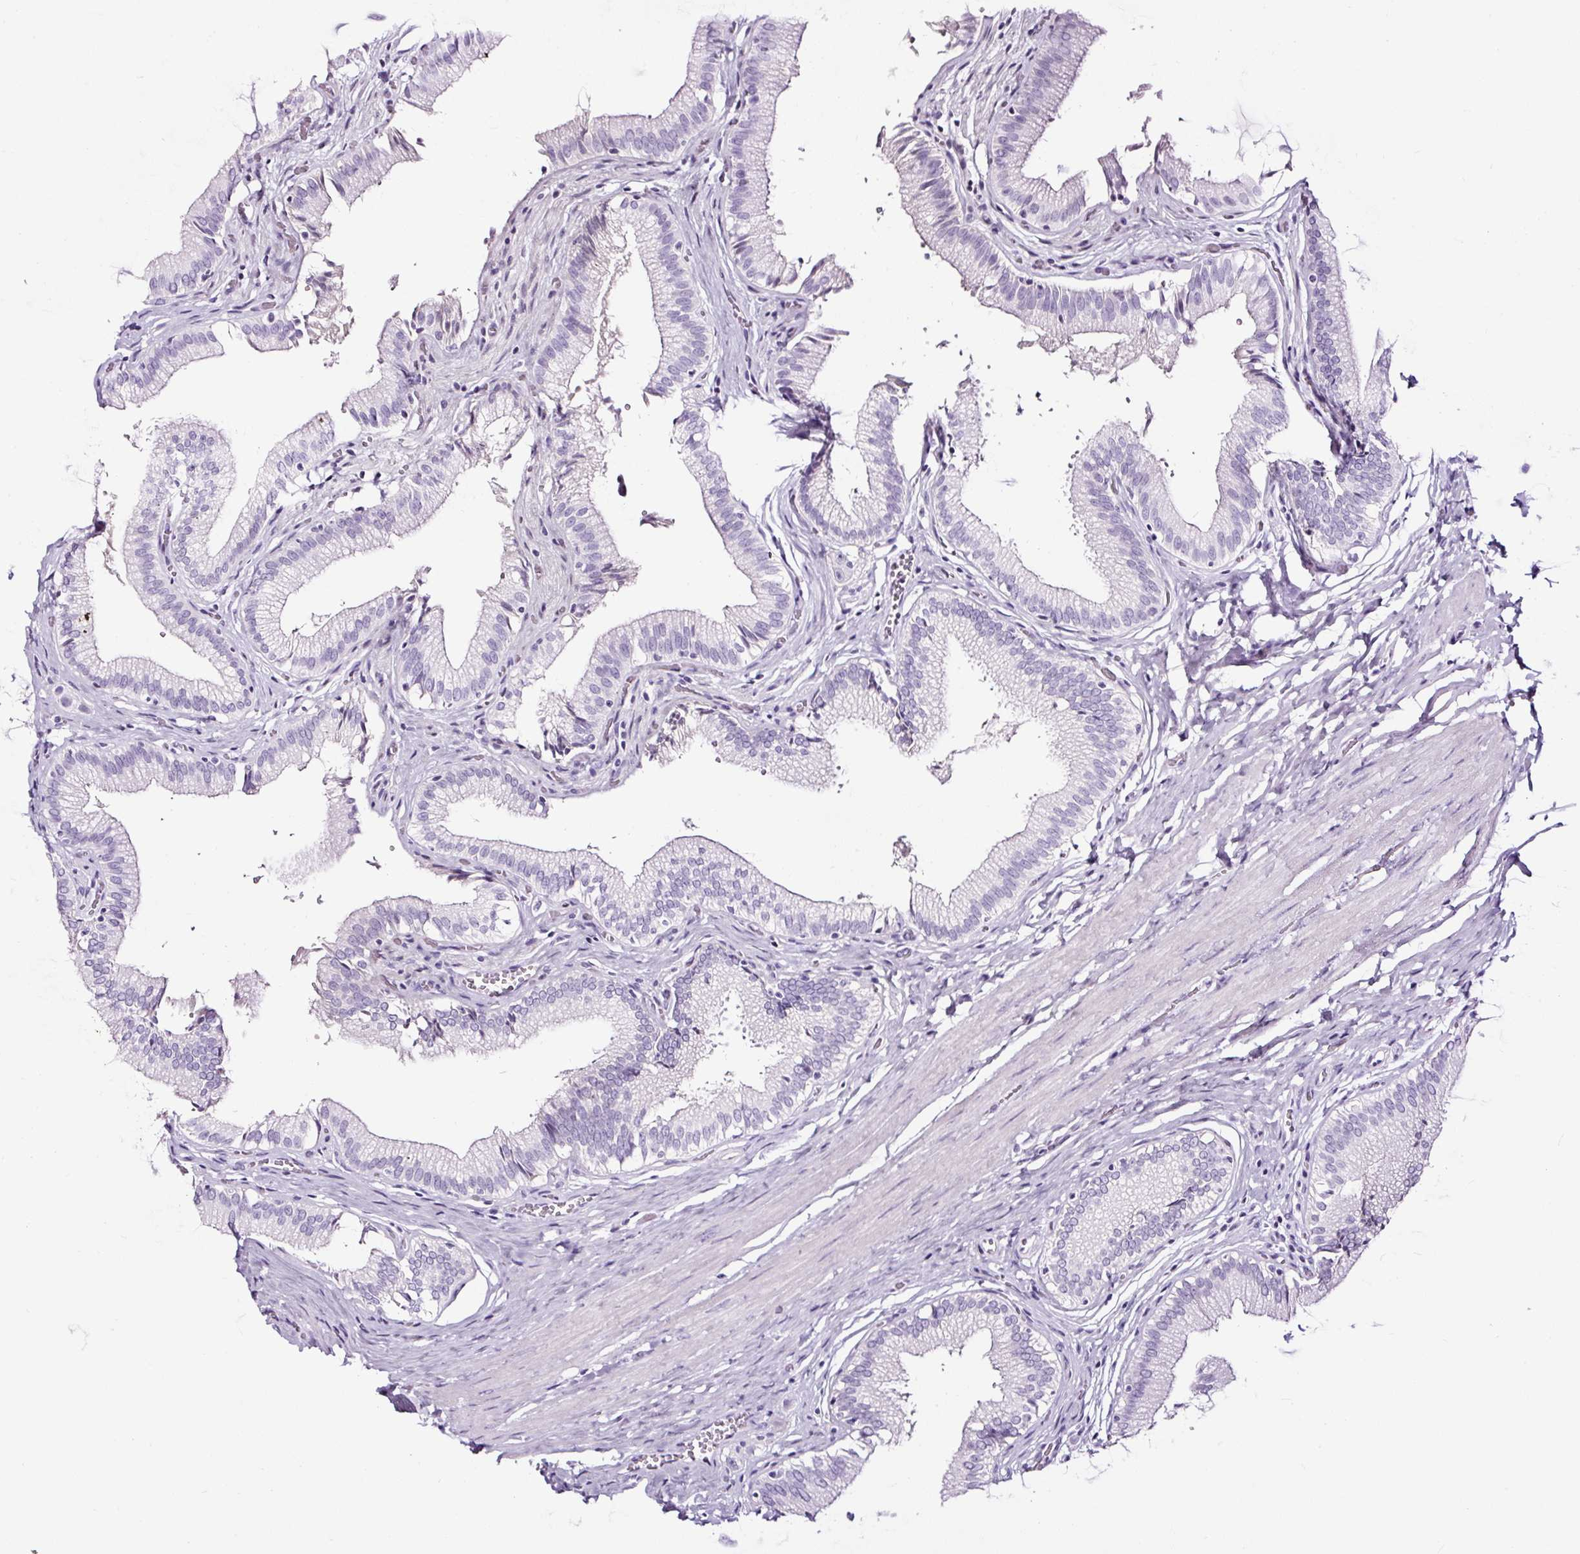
{"staining": {"intensity": "negative", "quantity": "none", "location": "none"}, "tissue": "gallbladder", "cell_type": "Glandular cells", "image_type": "normal", "snomed": [{"axis": "morphology", "description": "Normal tissue, NOS"}, {"axis": "topography", "description": "Gallbladder"}, {"axis": "topography", "description": "Peripheral nerve tissue"}], "caption": "The image demonstrates no significant expression in glandular cells of gallbladder. (DAB (3,3'-diaminobenzidine) immunohistochemistry, high magnification).", "gene": "NPHS2", "patient": {"sex": "male", "age": 17}}